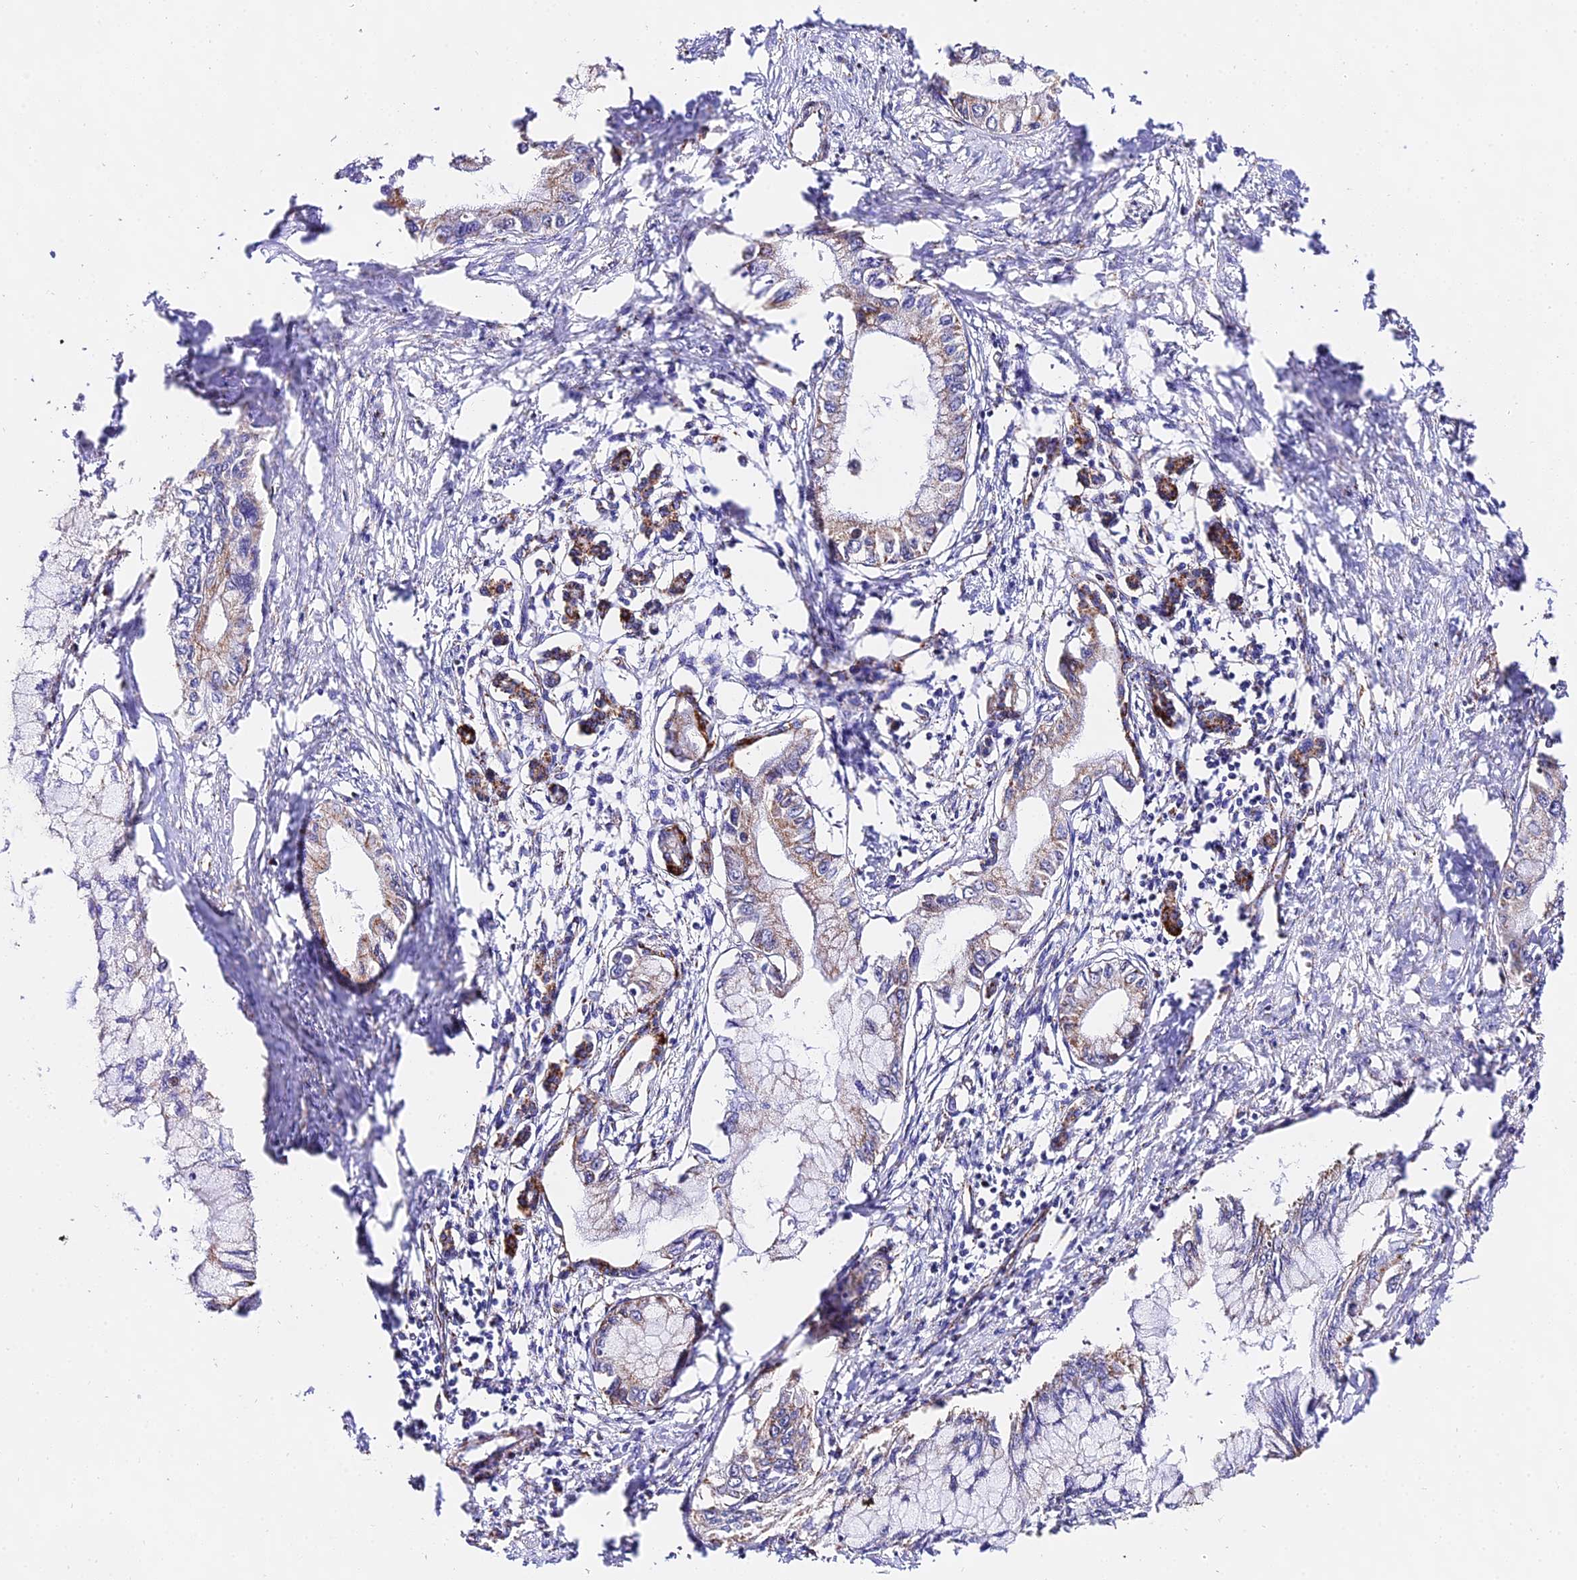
{"staining": {"intensity": "moderate", "quantity": "<25%", "location": "cytoplasmic/membranous"}, "tissue": "pancreatic cancer", "cell_type": "Tumor cells", "image_type": "cancer", "snomed": [{"axis": "morphology", "description": "Adenocarcinoma, NOS"}, {"axis": "topography", "description": "Pancreas"}], "caption": "High-power microscopy captured an IHC micrograph of adenocarcinoma (pancreatic), revealing moderate cytoplasmic/membranous positivity in approximately <25% of tumor cells.", "gene": "ATP5PD", "patient": {"sex": "male", "age": 48}}